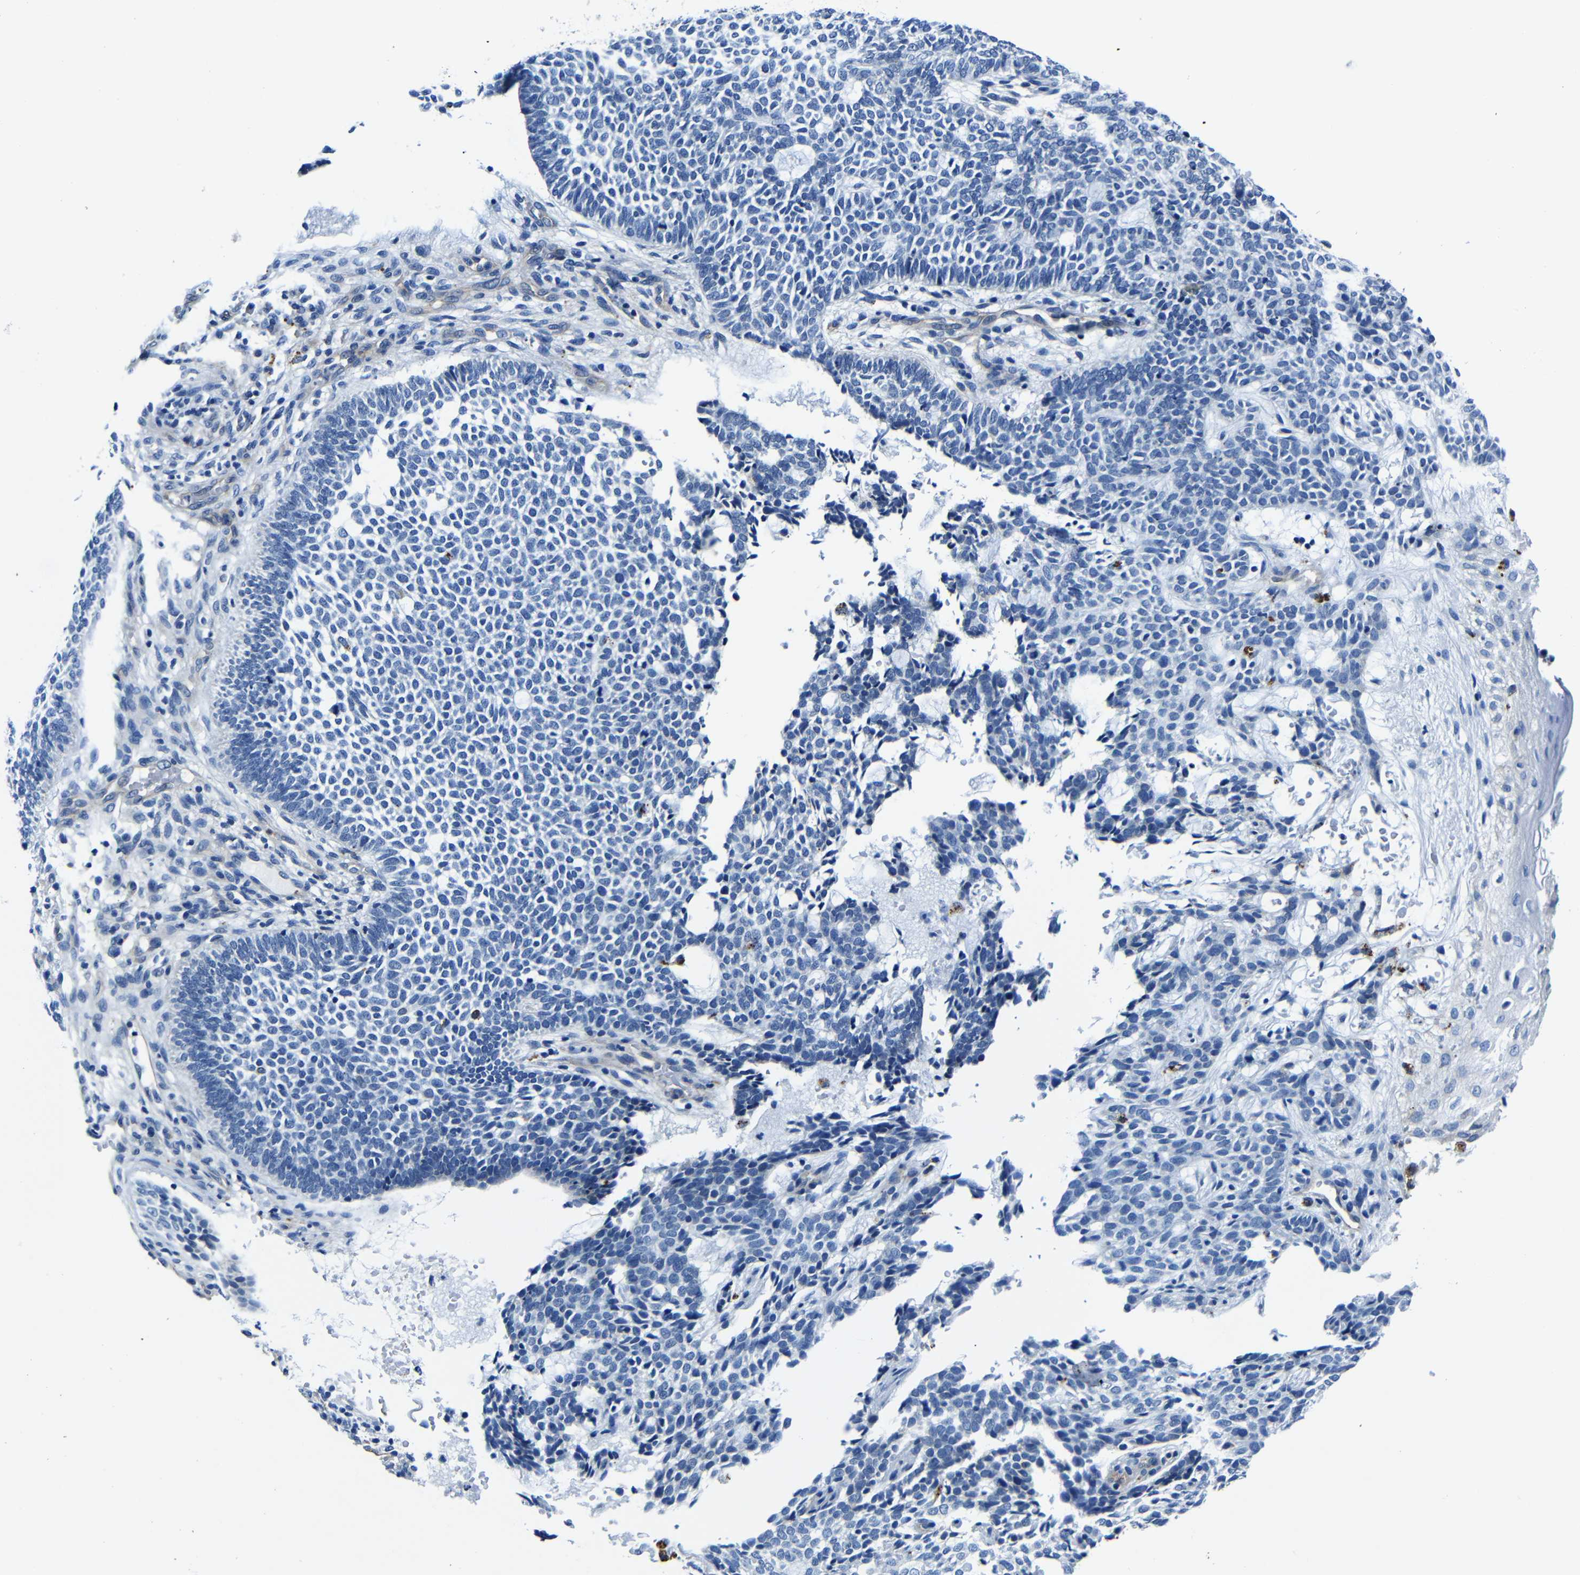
{"staining": {"intensity": "negative", "quantity": "none", "location": "none"}, "tissue": "skin cancer", "cell_type": "Tumor cells", "image_type": "cancer", "snomed": [{"axis": "morphology", "description": "Basal cell carcinoma"}, {"axis": "topography", "description": "Skin"}], "caption": "Immunohistochemical staining of human skin cancer (basal cell carcinoma) reveals no significant expression in tumor cells.", "gene": "GIMAP2", "patient": {"sex": "male", "age": 87}}